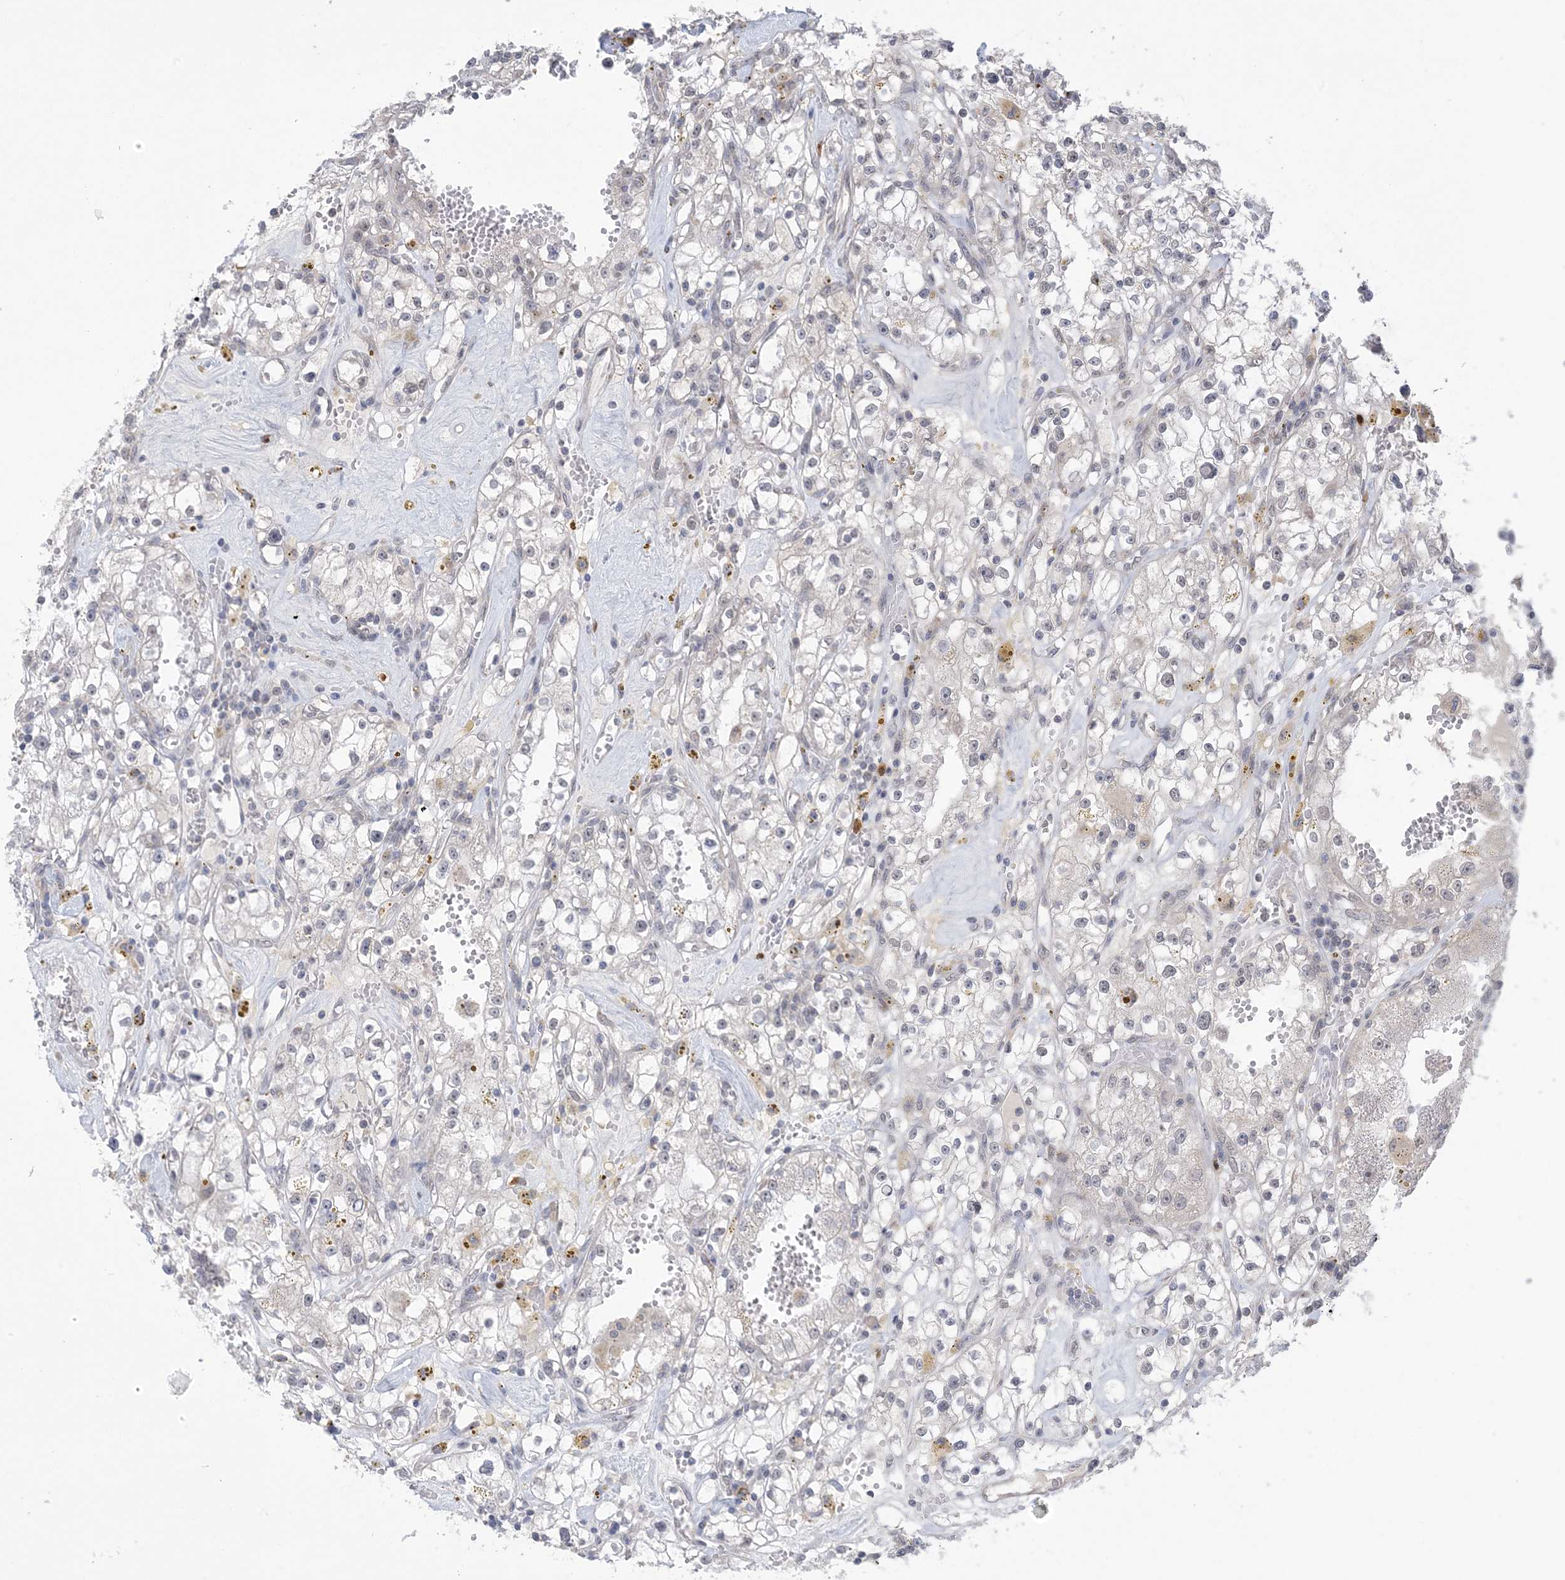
{"staining": {"intensity": "negative", "quantity": "none", "location": "none"}, "tissue": "renal cancer", "cell_type": "Tumor cells", "image_type": "cancer", "snomed": [{"axis": "morphology", "description": "Adenocarcinoma, NOS"}, {"axis": "topography", "description": "Kidney"}], "caption": "Immunohistochemistry (IHC) histopathology image of neoplastic tissue: renal cancer stained with DAB (3,3'-diaminobenzidine) exhibits no significant protein staining in tumor cells.", "gene": "TRMT10C", "patient": {"sex": "male", "age": 56}}